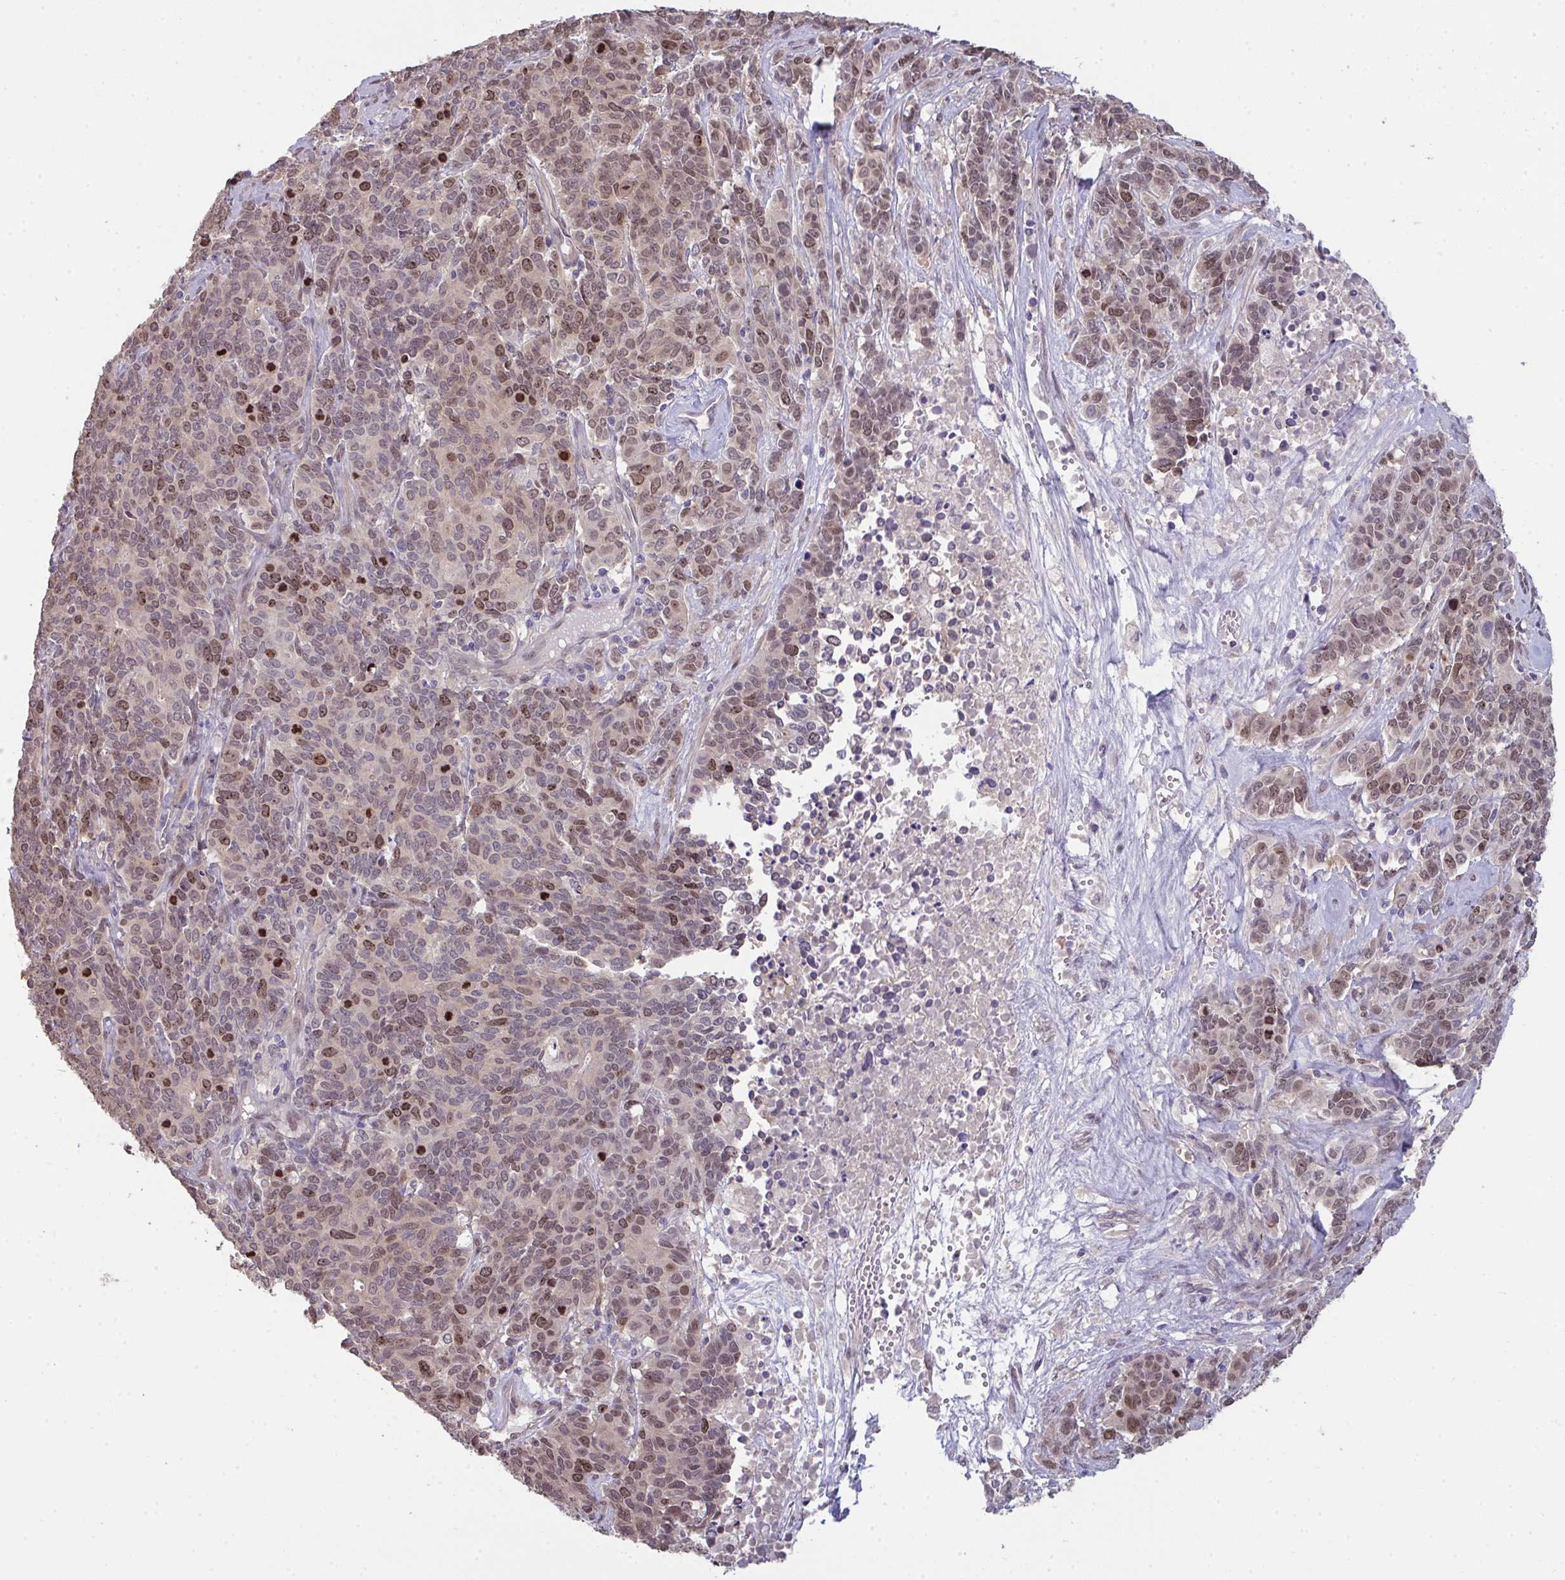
{"staining": {"intensity": "moderate", "quantity": ">75%", "location": "nuclear"}, "tissue": "cervical cancer", "cell_type": "Tumor cells", "image_type": "cancer", "snomed": [{"axis": "morphology", "description": "Squamous cell carcinoma, NOS"}, {"axis": "topography", "description": "Cervix"}], "caption": "IHC of cervical cancer (squamous cell carcinoma) reveals medium levels of moderate nuclear positivity in approximately >75% of tumor cells.", "gene": "SETD7", "patient": {"sex": "female", "age": 60}}